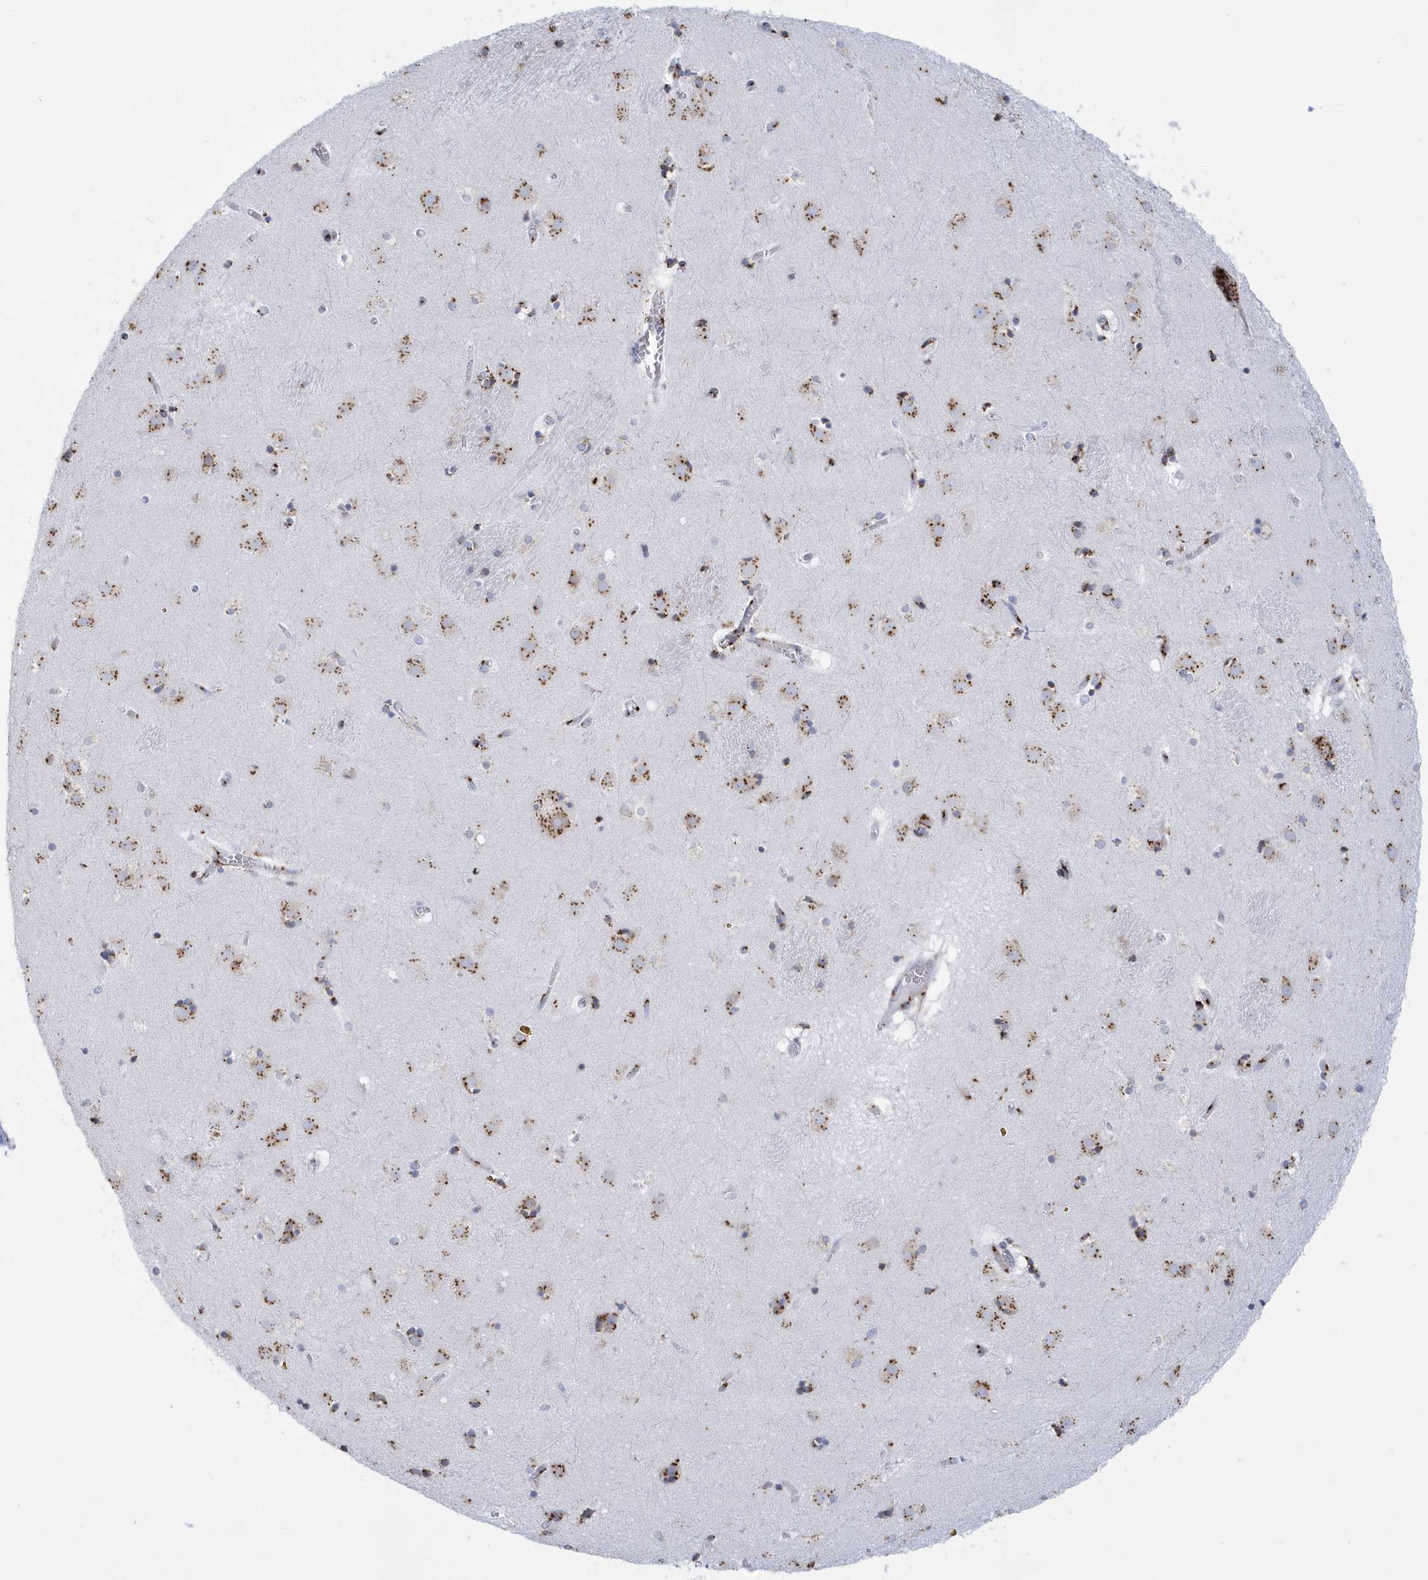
{"staining": {"intensity": "moderate", "quantity": "<25%", "location": "cytoplasmic/membranous"}, "tissue": "caudate", "cell_type": "Glial cells", "image_type": "normal", "snomed": [{"axis": "morphology", "description": "Normal tissue, NOS"}, {"axis": "topography", "description": "Lateral ventricle wall"}], "caption": "This photomicrograph displays normal caudate stained with IHC to label a protein in brown. The cytoplasmic/membranous of glial cells show moderate positivity for the protein. Nuclei are counter-stained blue.", "gene": "SLX9", "patient": {"sex": "male", "age": 70}}